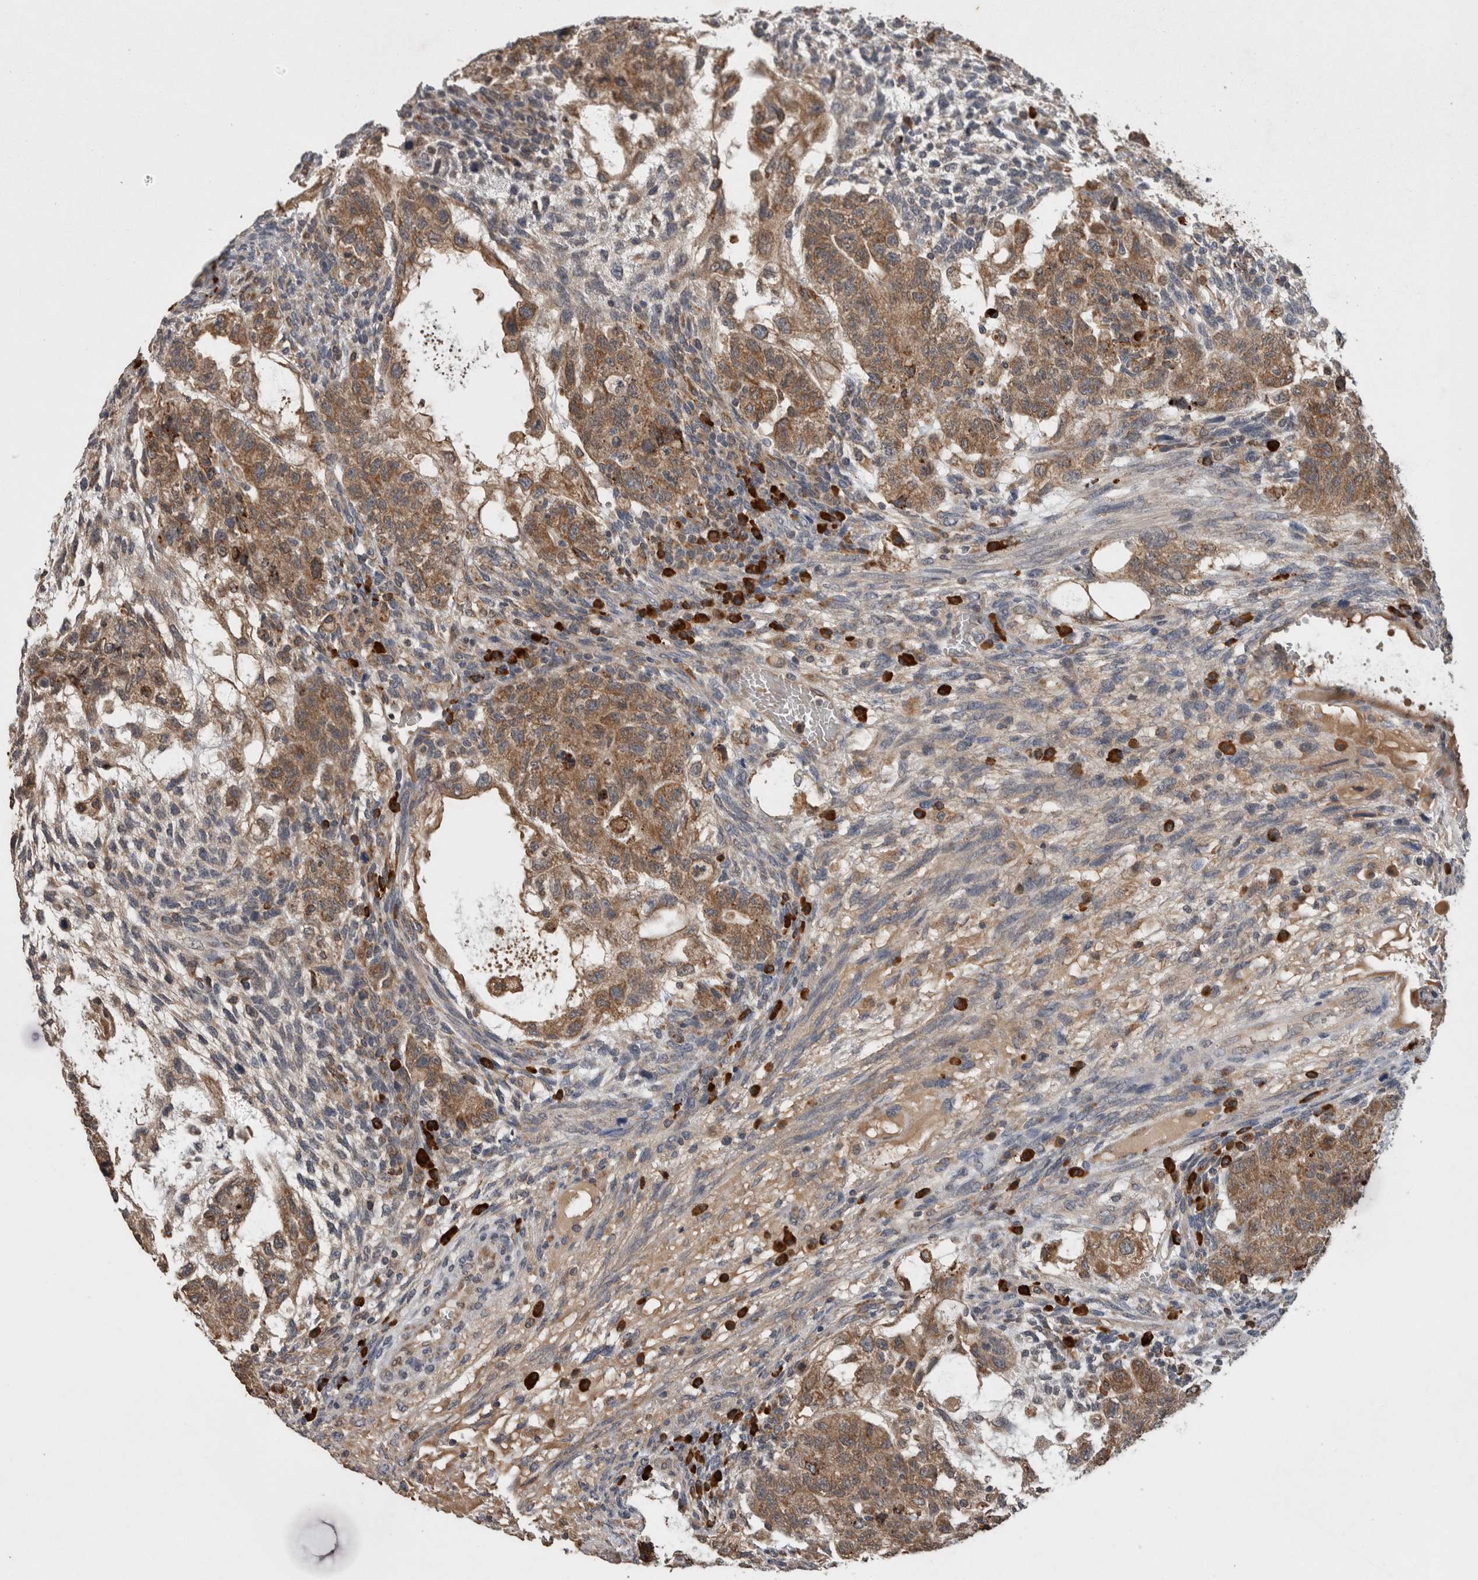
{"staining": {"intensity": "moderate", "quantity": ">75%", "location": "cytoplasmic/membranous"}, "tissue": "testis cancer", "cell_type": "Tumor cells", "image_type": "cancer", "snomed": [{"axis": "morphology", "description": "Normal tissue, NOS"}, {"axis": "morphology", "description": "Carcinoma, Embryonal, NOS"}, {"axis": "topography", "description": "Testis"}], "caption": "Immunohistochemistry photomicrograph of human embryonal carcinoma (testis) stained for a protein (brown), which shows medium levels of moderate cytoplasmic/membranous staining in approximately >75% of tumor cells.", "gene": "ADGRL3", "patient": {"sex": "male", "age": 36}}